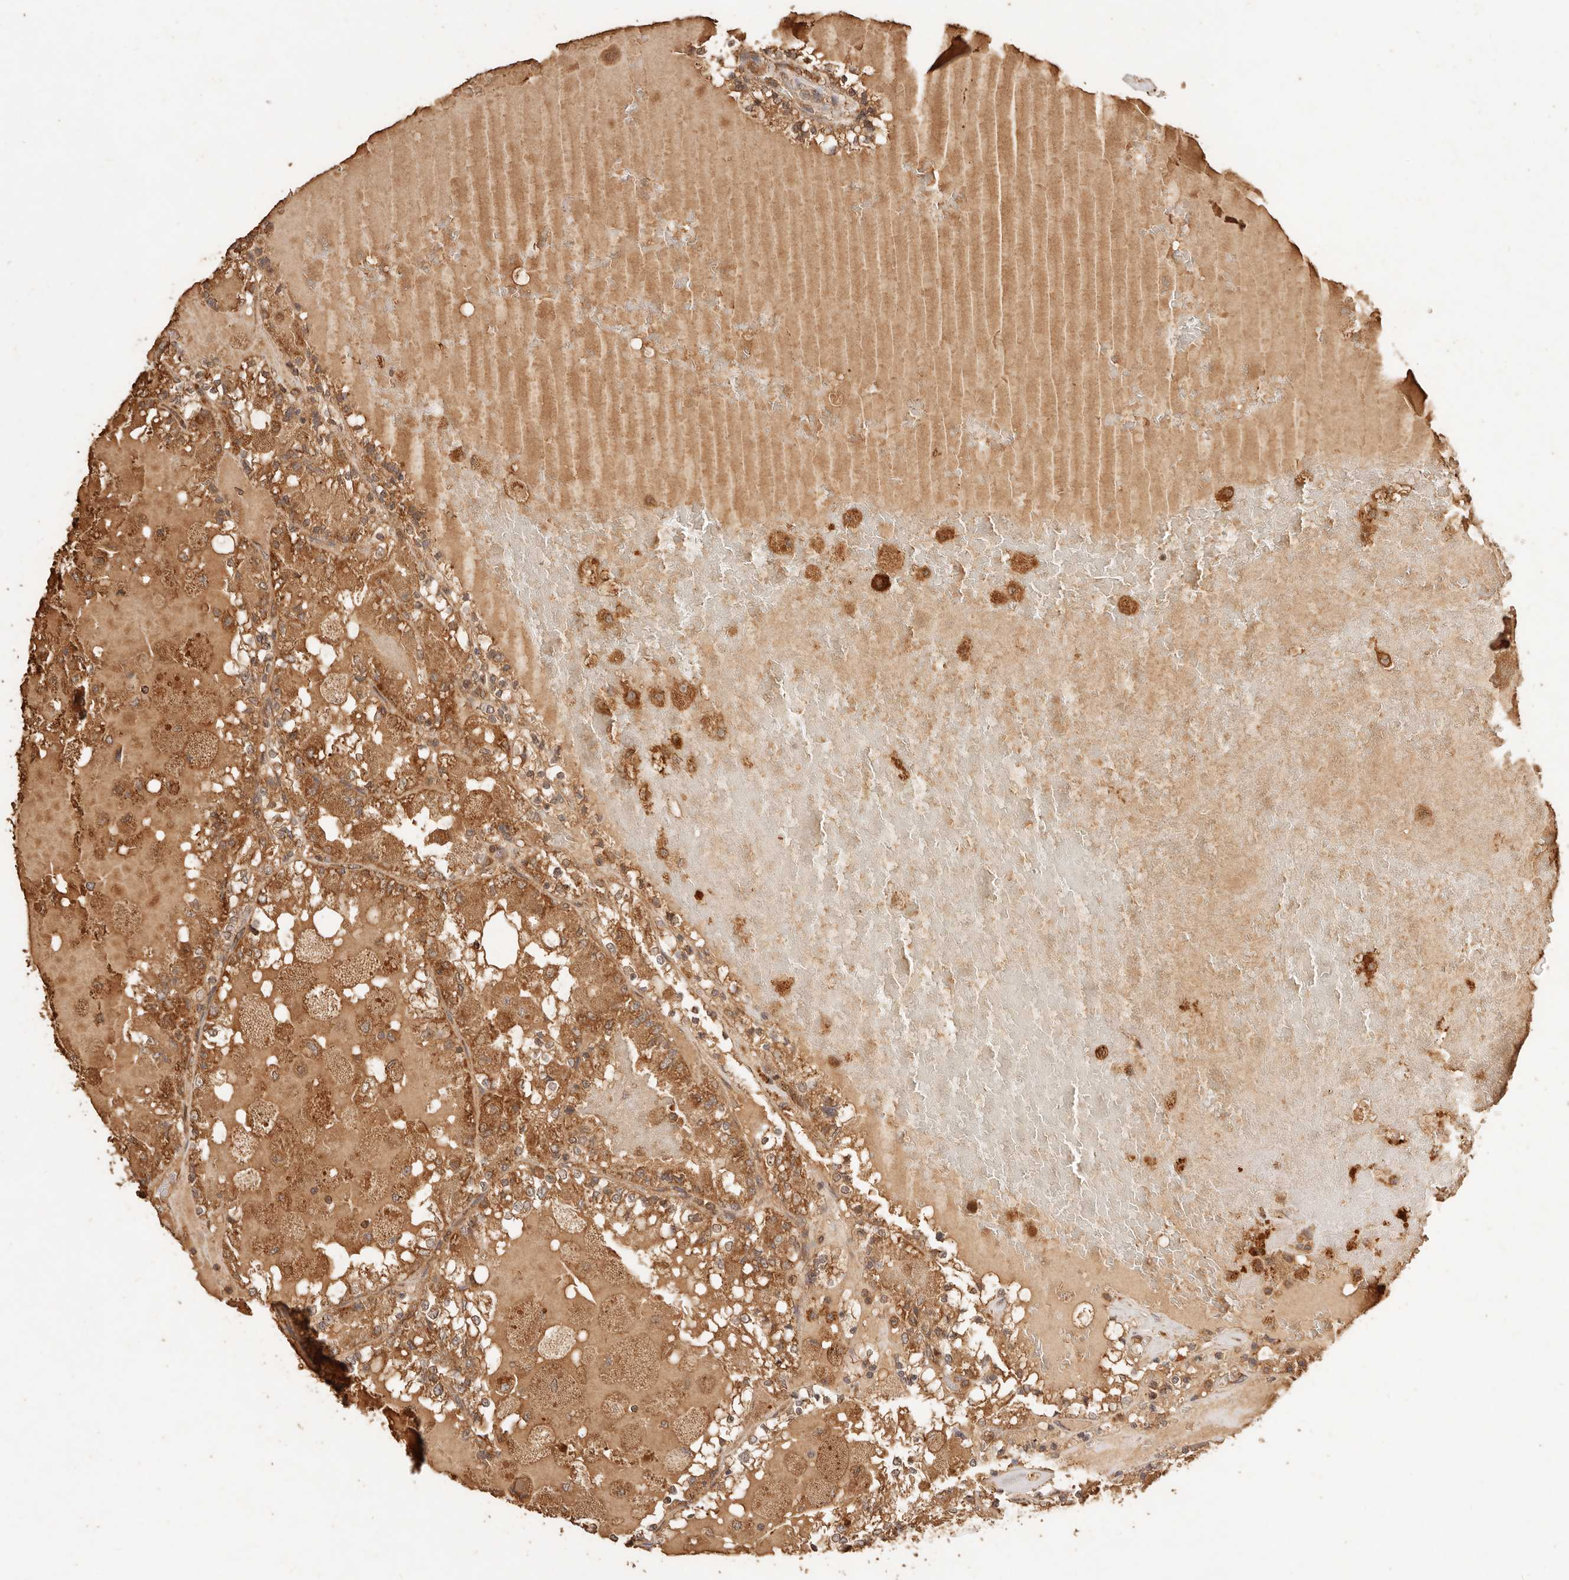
{"staining": {"intensity": "moderate", "quantity": ">75%", "location": "cytoplasmic/membranous"}, "tissue": "renal cancer", "cell_type": "Tumor cells", "image_type": "cancer", "snomed": [{"axis": "morphology", "description": "Adenocarcinoma, NOS"}, {"axis": "topography", "description": "Kidney"}], "caption": "A brown stain labels moderate cytoplasmic/membranous expression of a protein in adenocarcinoma (renal) tumor cells.", "gene": "FAM180B", "patient": {"sex": "female", "age": 56}}